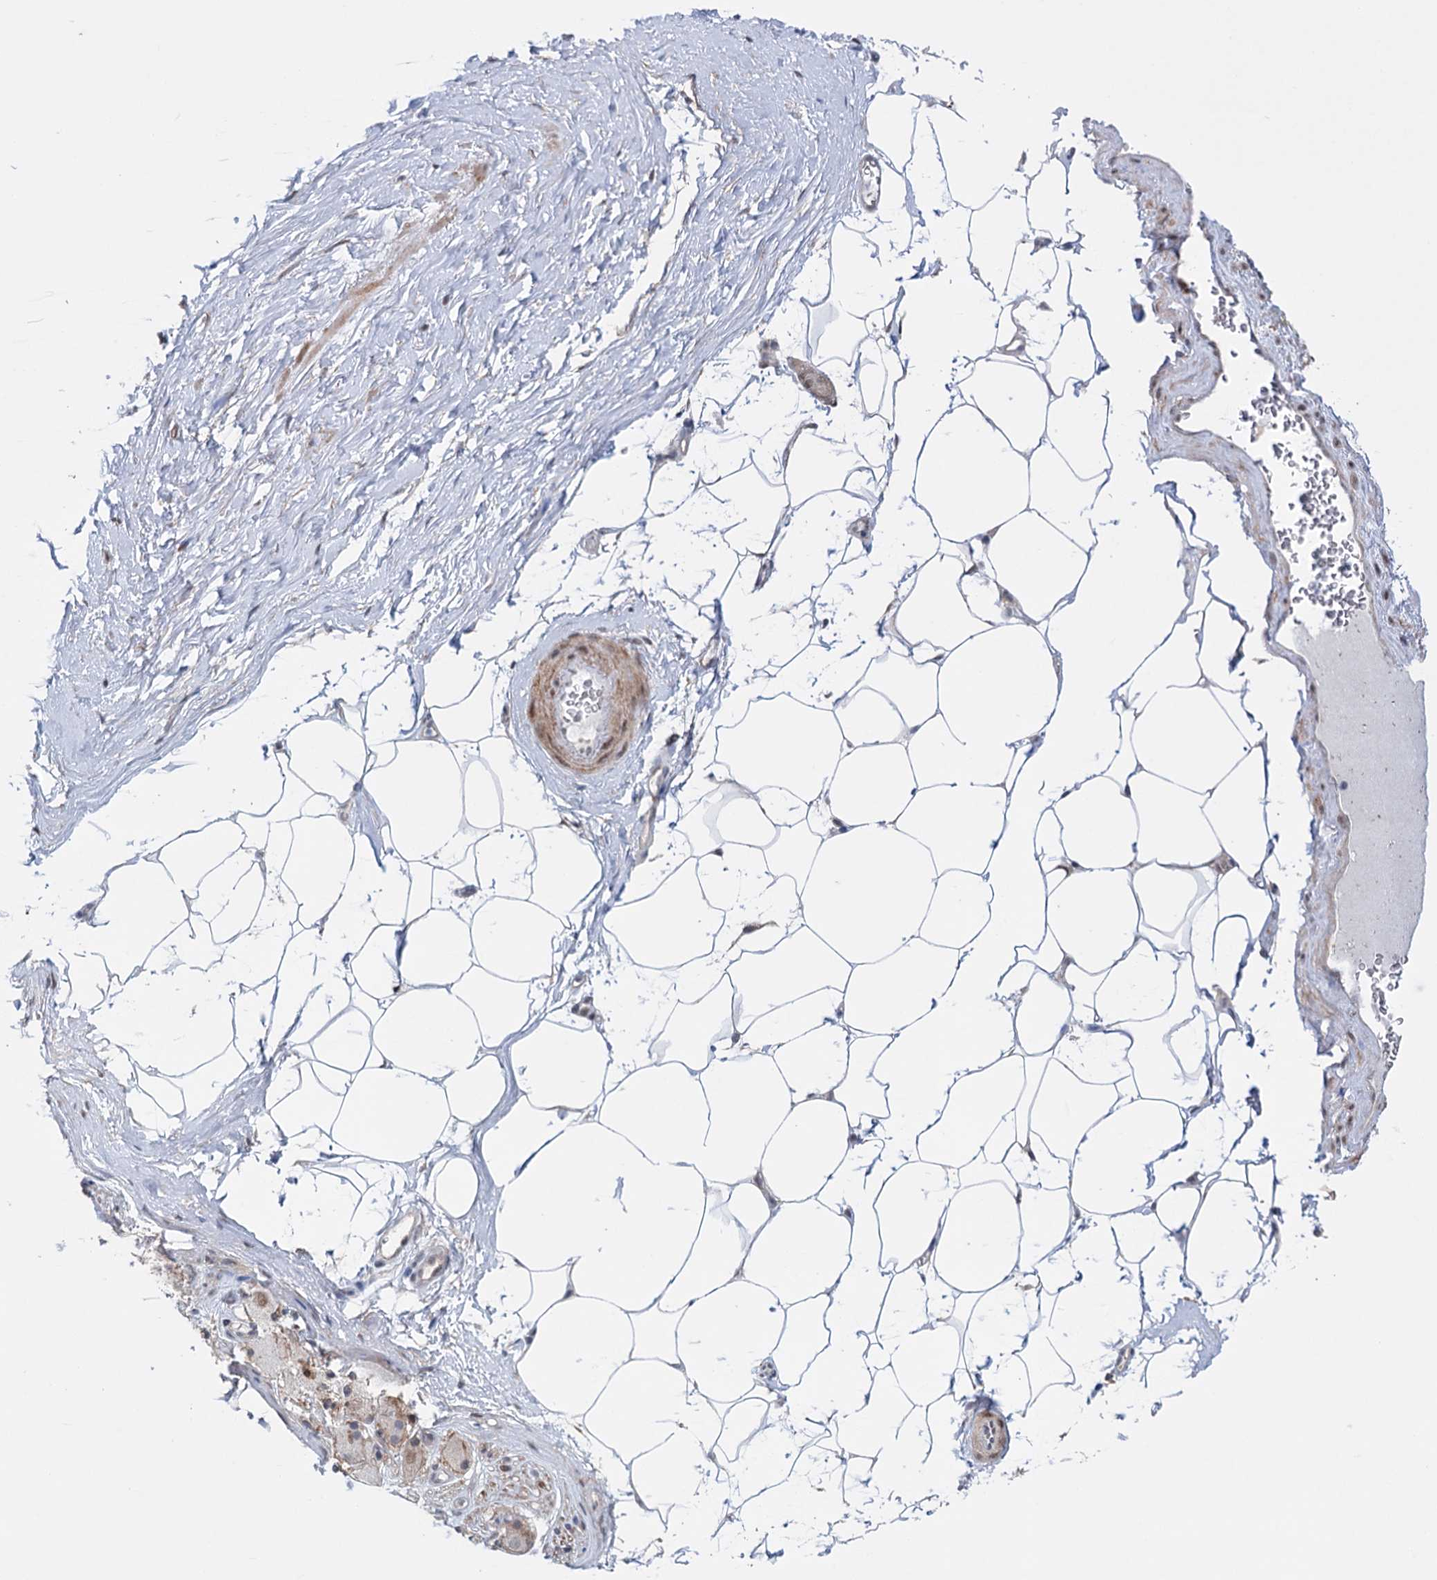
{"staining": {"intensity": "weak", "quantity": "25%-75%", "location": "nuclear"}, "tissue": "adipose tissue", "cell_type": "Adipocytes", "image_type": "normal", "snomed": [{"axis": "morphology", "description": "Normal tissue, NOS"}, {"axis": "morphology", "description": "Adenocarcinoma, Low grade"}, {"axis": "topography", "description": "Prostate"}, {"axis": "topography", "description": "Peripheral nerve tissue"}], "caption": "Immunohistochemical staining of normal human adipose tissue demonstrates weak nuclear protein expression in approximately 25%-75% of adipocytes. Nuclei are stained in blue.", "gene": "FAM53A", "patient": {"sex": "male", "age": 63}}